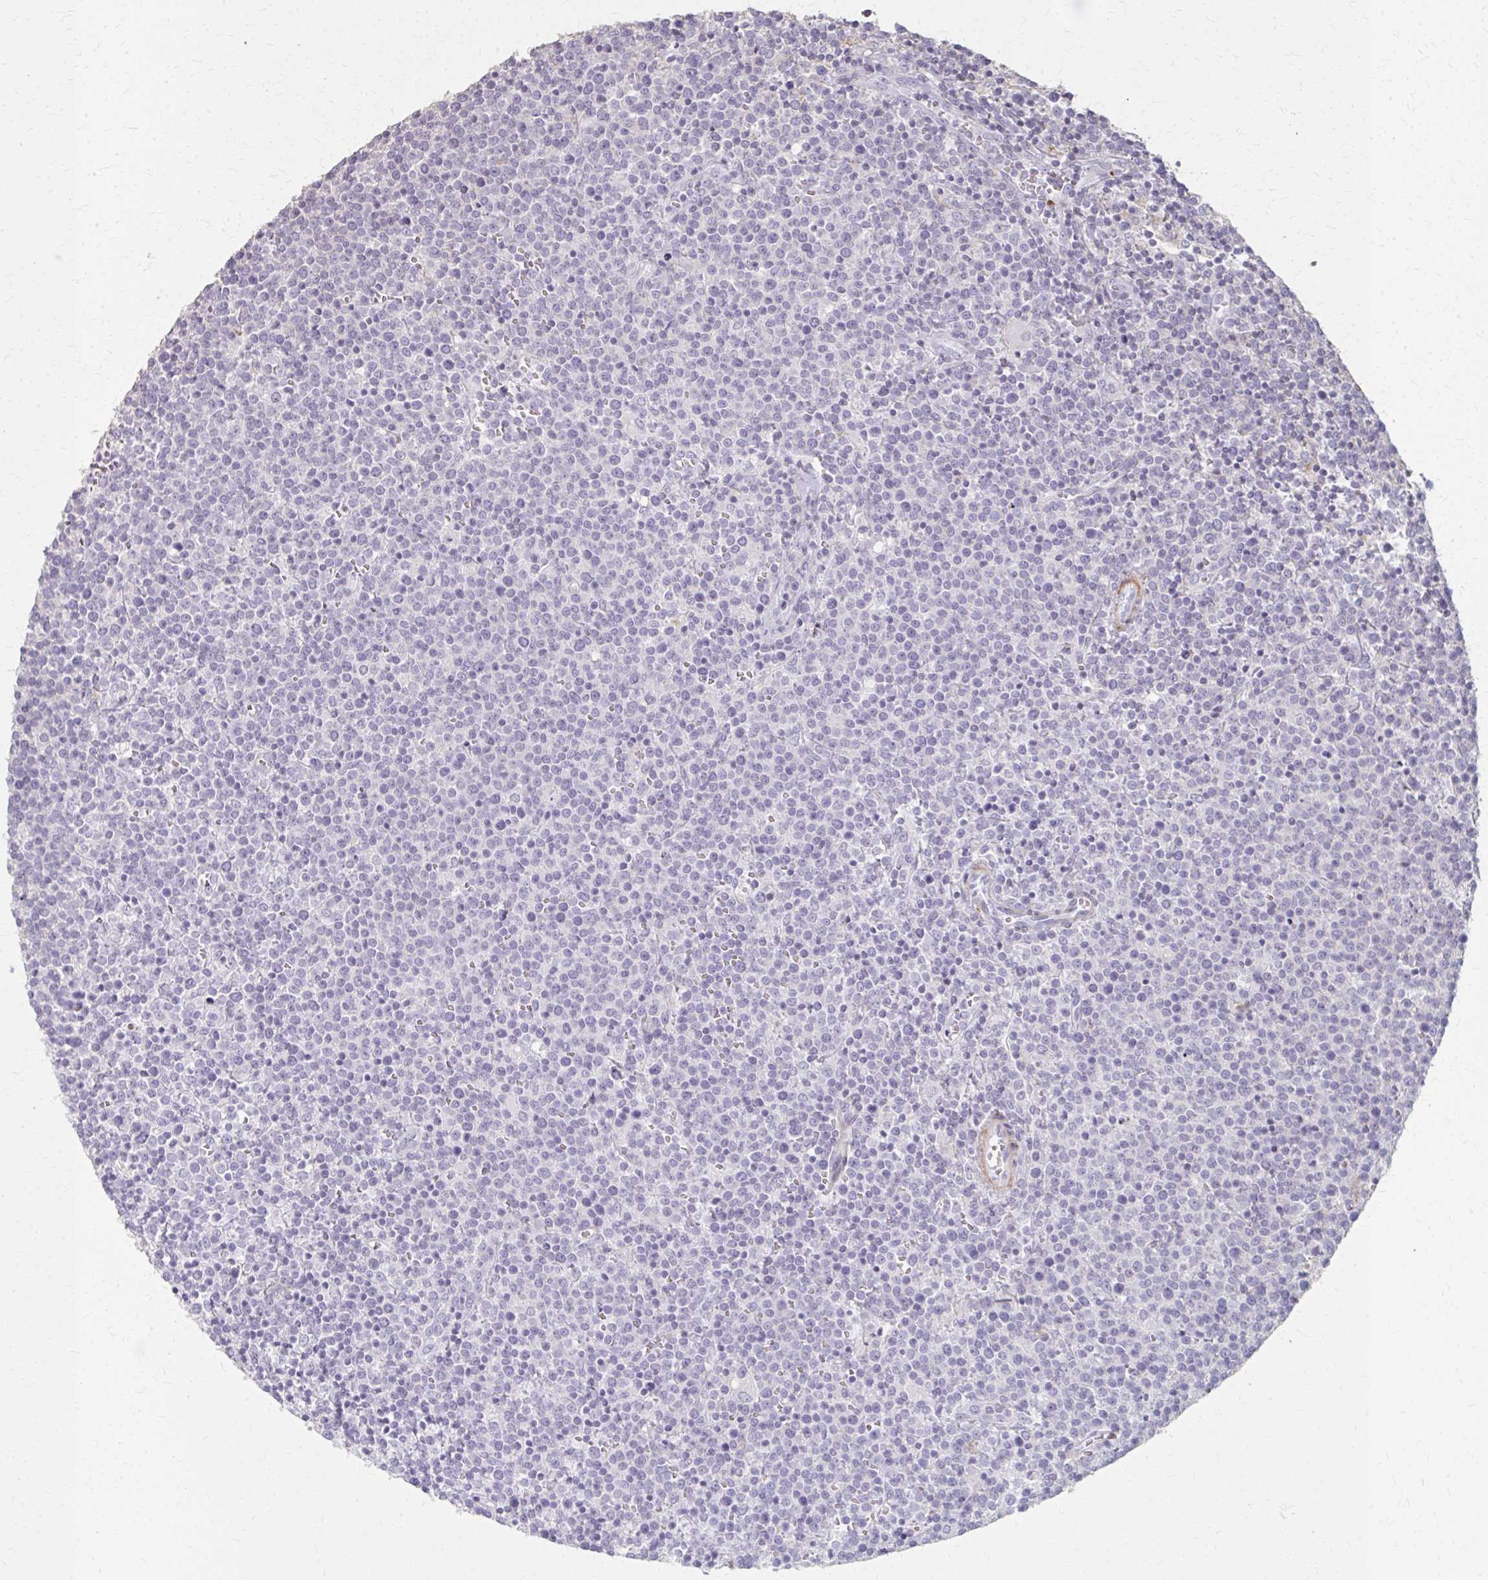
{"staining": {"intensity": "negative", "quantity": "none", "location": "none"}, "tissue": "lymphoma", "cell_type": "Tumor cells", "image_type": "cancer", "snomed": [{"axis": "morphology", "description": "Malignant lymphoma, non-Hodgkin's type, High grade"}, {"axis": "topography", "description": "Lymph node"}], "caption": "Tumor cells are negative for protein expression in human lymphoma. Nuclei are stained in blue.", "gene": "TENM4", "patient": {"sex": "male", "age": 61}}